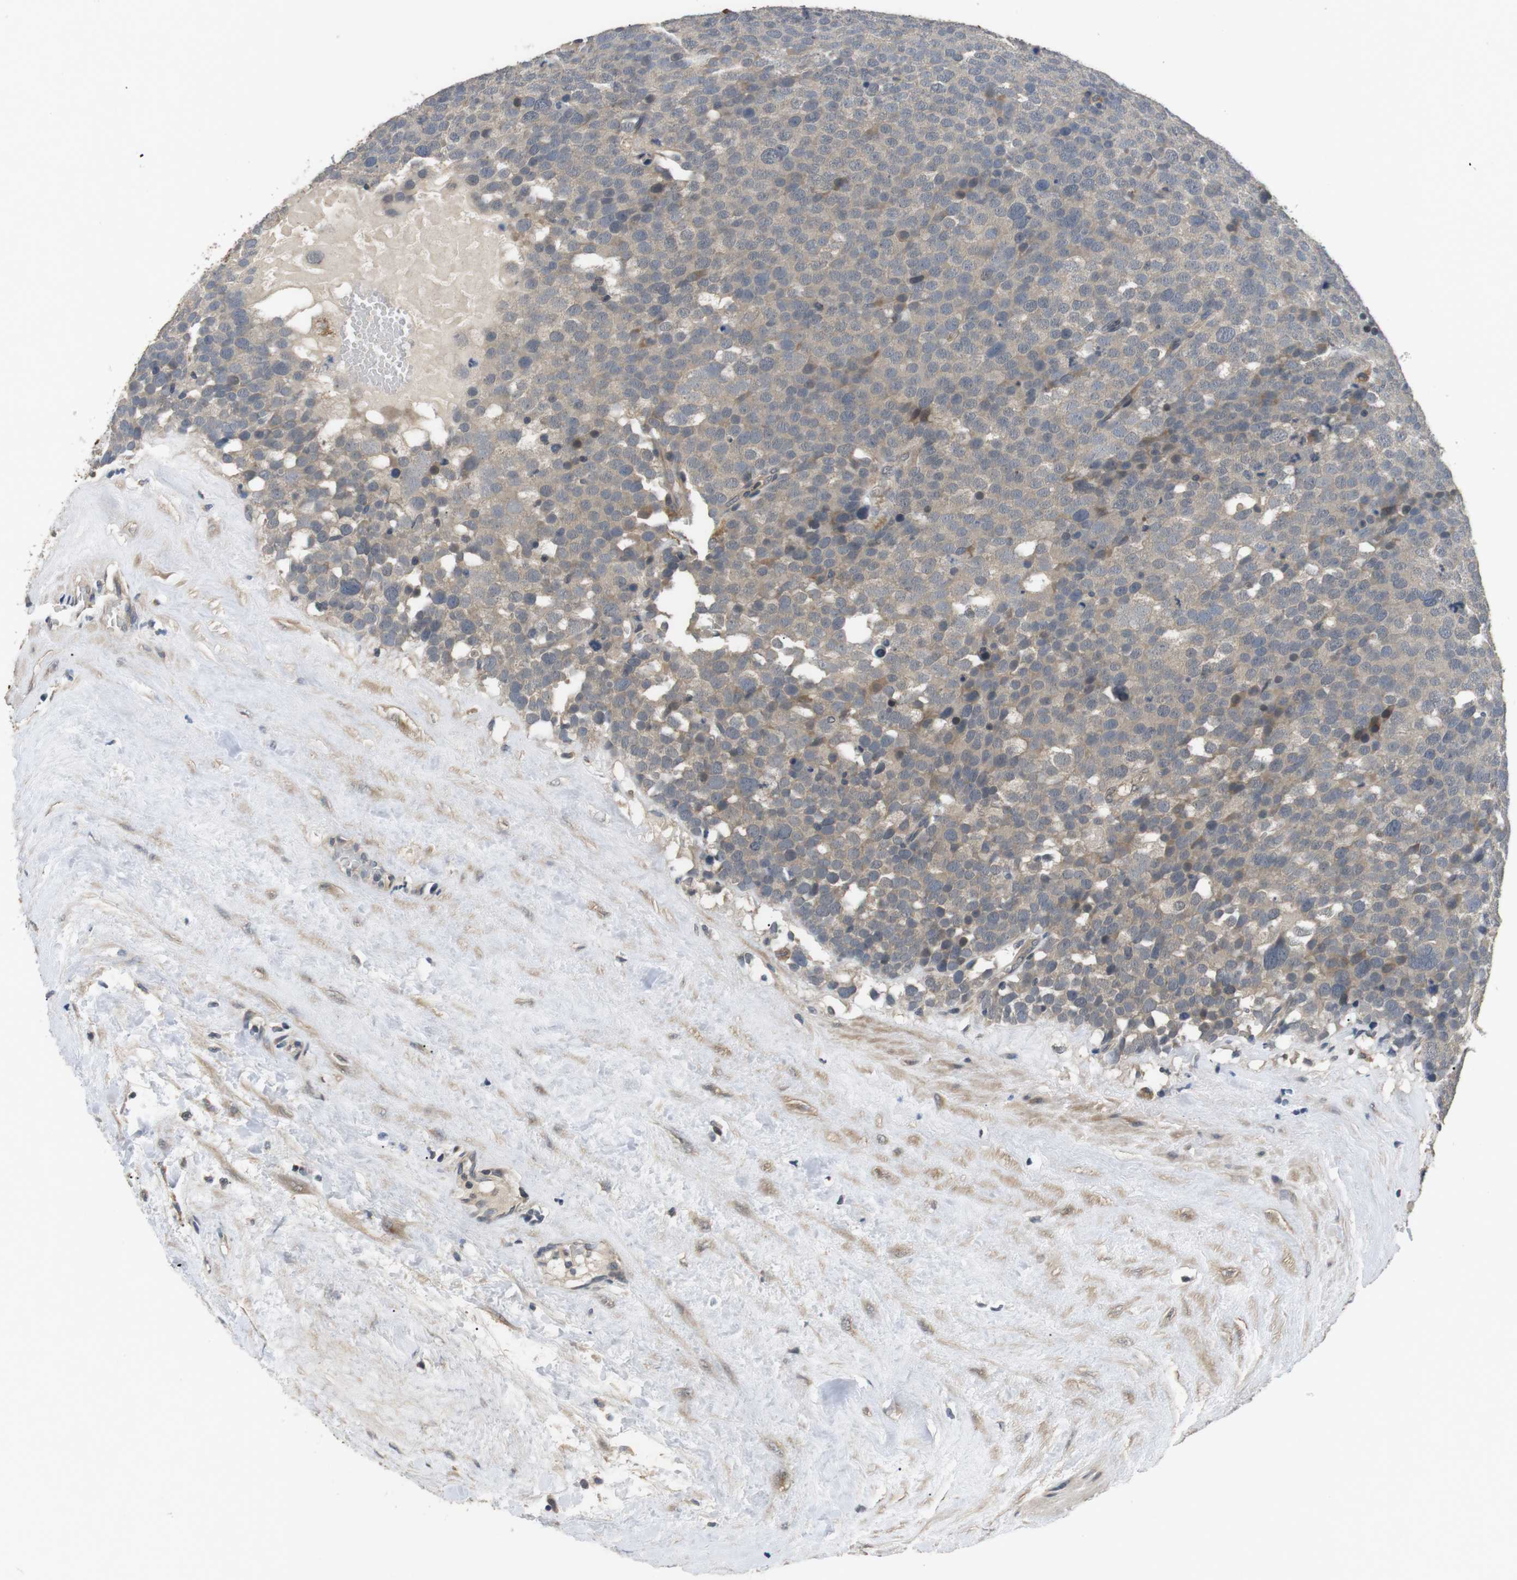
{"staining": {"intensity": "negative", "quantity": "none", "location": "none"}, "tissue": "testis cancer", "cell_type": "Tumor cells", "image_type": "cancer", "snomed": [{"axis": "morphology", "description": "Seminoma, NOS"}, {"axis": "topography", "description": "Testis"}], "caption": "IHC of testis cancer shows no positivity in tumor cells. Brightfield microscopy of IHC stained with DAB (3,3'-diaminobenzidine) (brown) and hematoxylin (blue), captured at high magnification.", "gene": "ADGRL3", "patient": {"sex": "male", "age": 71}}